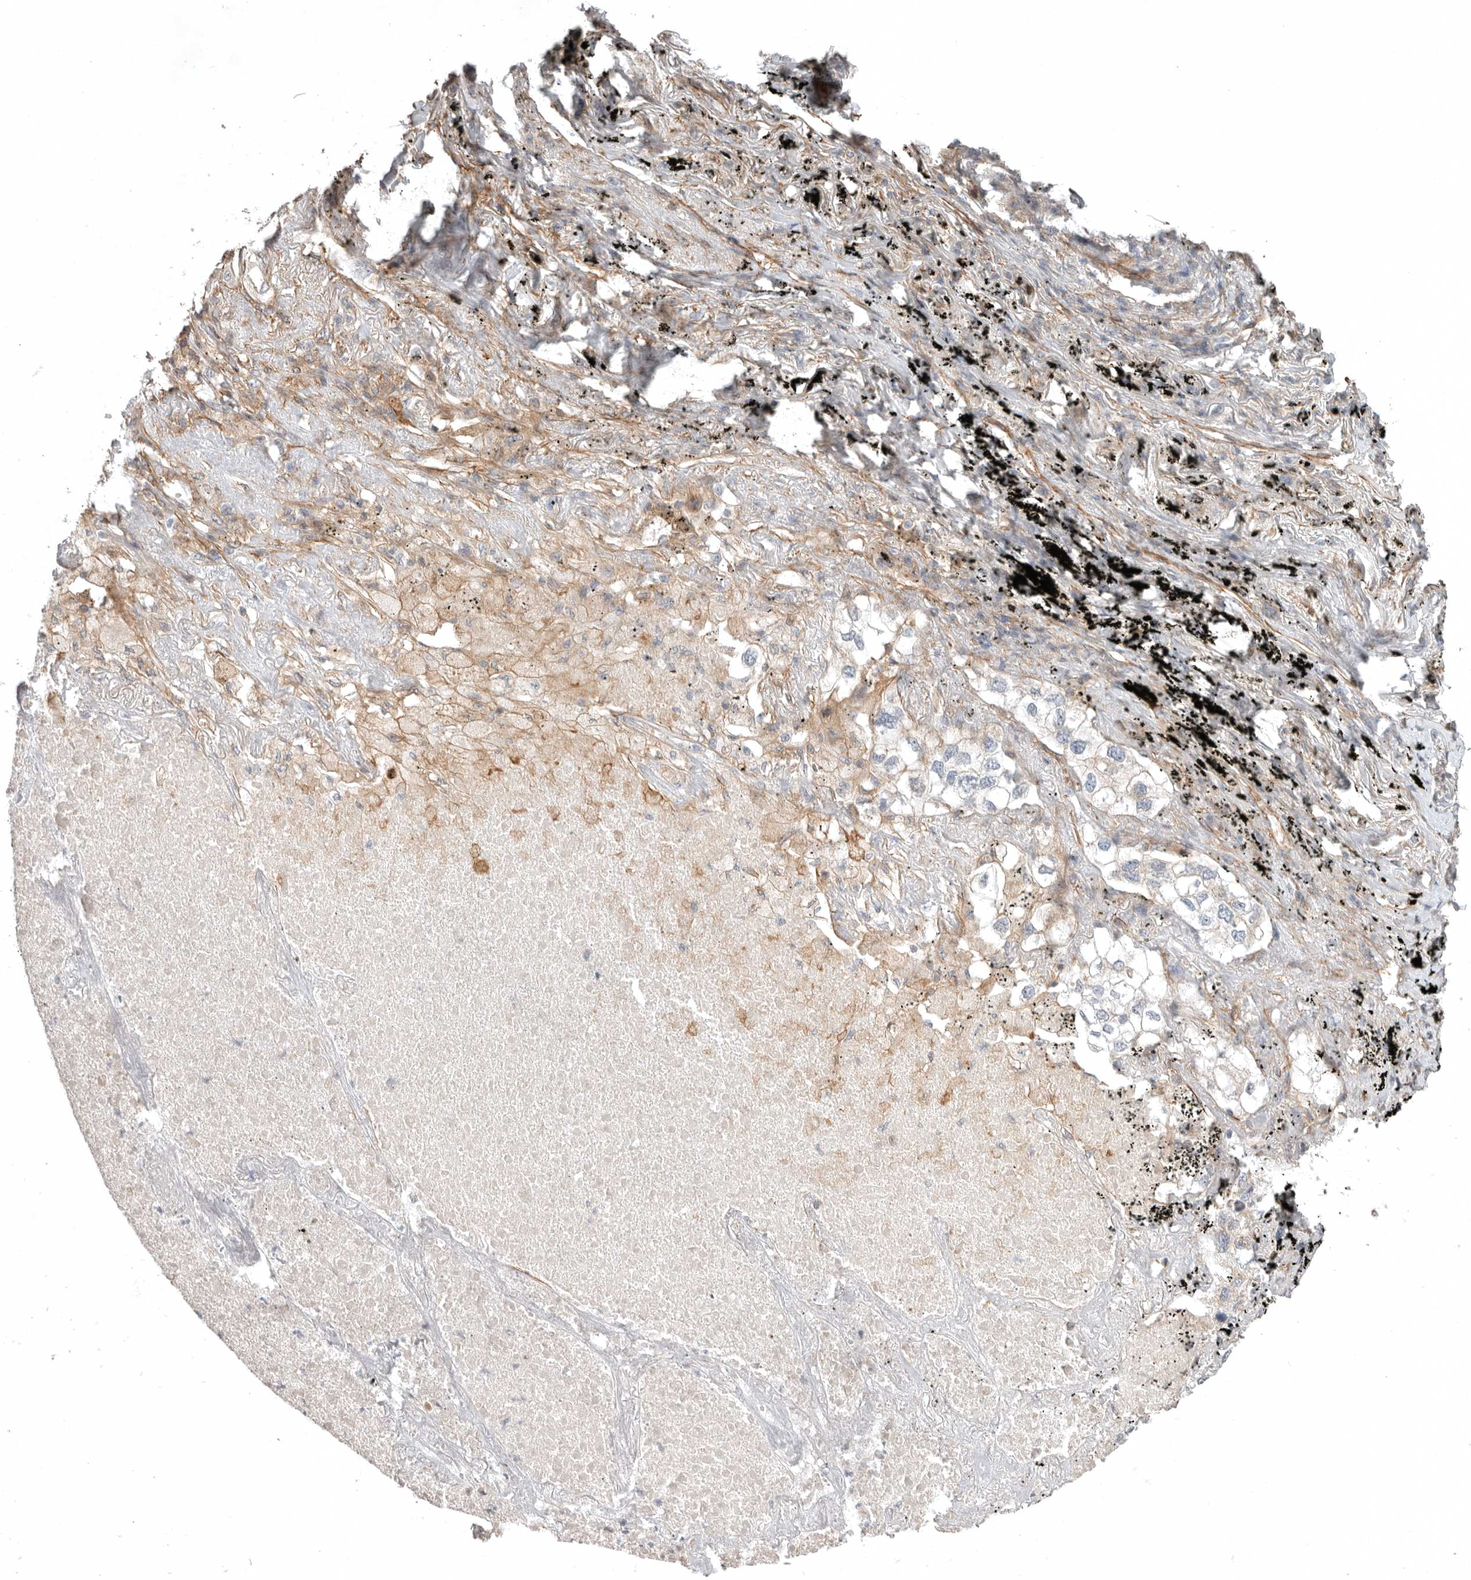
{"staining": {"intensity": "weak", "quantity": "<25%", "location": "cytoplasmic/membranous"}, "tissue": "lung cancer", "cell_type": "Tumor cells", "image_type": "cancer", "snomed": [{"axis": "morphology", "description": "Adenocarcinoma, NOS"}, {"axis": "topography", "description": "Lung"}], "caption": "Immunohistochemistry (IHC) image of neoplastic tissue: adenocarcinoma (lung) stained with DAB (3,3'-diaminobenzidine) displays no significant protein expression in tumor cells. The staining is performed using DAB brown chromogen with nuclei counter-stained in using hematoxylin.", "gene": "LONRF1", "patient": {"sex": "male", "age": 63}}